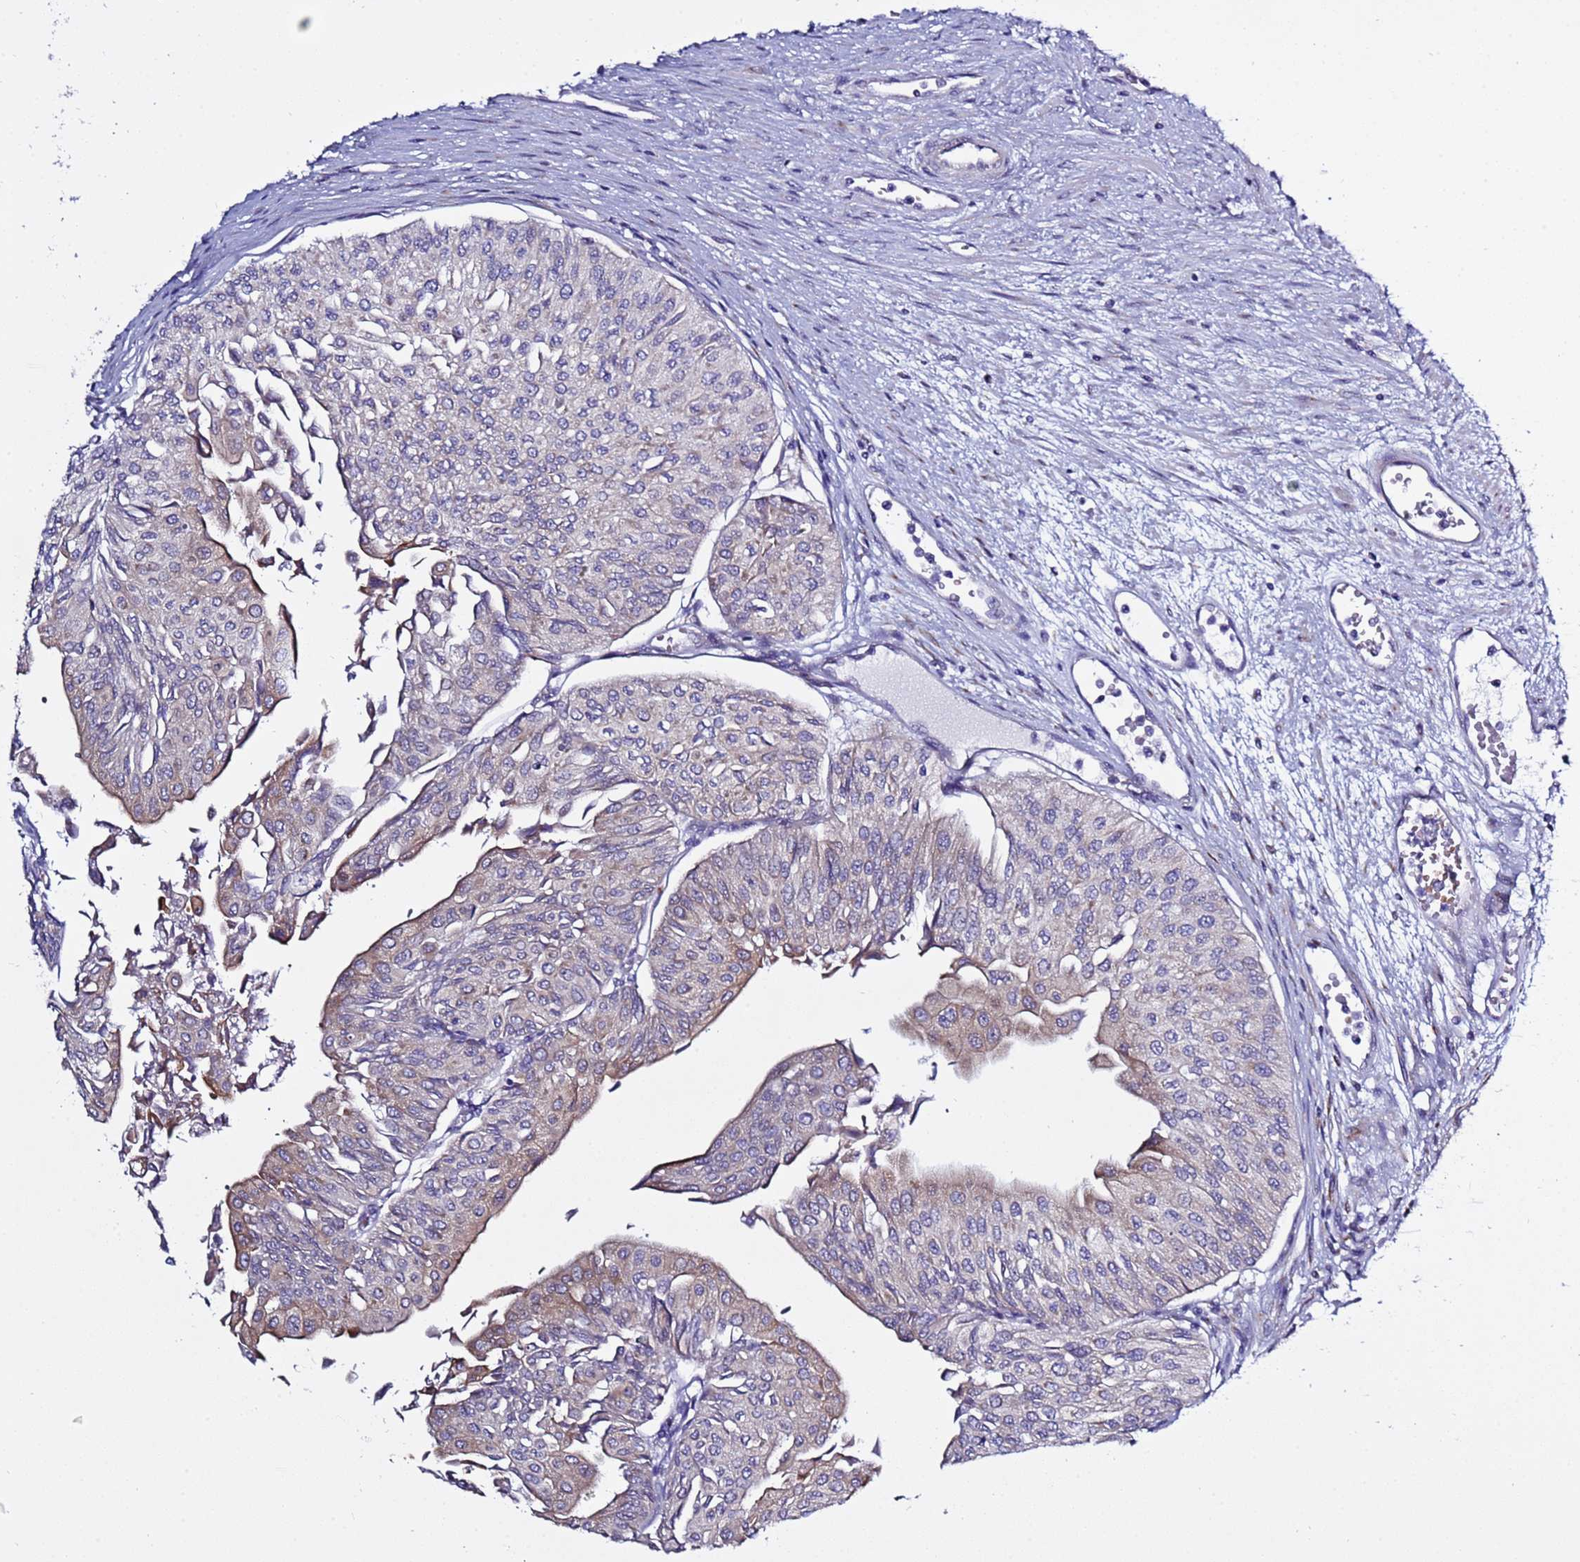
{"staining": {"intensity": "negative", "quantity": "none", "location": "none"}, "tissue": "urothelial cancer", "cell_type": "Tumor cells", "image_type": "cancer", "snomed": [{"axis": "morphology", "description": "Urothelial carcinoma, Low grade"}, {"axis": "topography", "description": "Urinary bladder"}], "caption": "Micrograph shows no protein expression in tumor cells of urothelial cancer tissue. (Stains: DAB (3,3'-diaminobenzidine) IHC with hematoxylin counter stain, Microscopy: brightfield microscopy at high magnification).", "gene": "ABHD17B", "patient": {"sex": "male", "age": 67}}